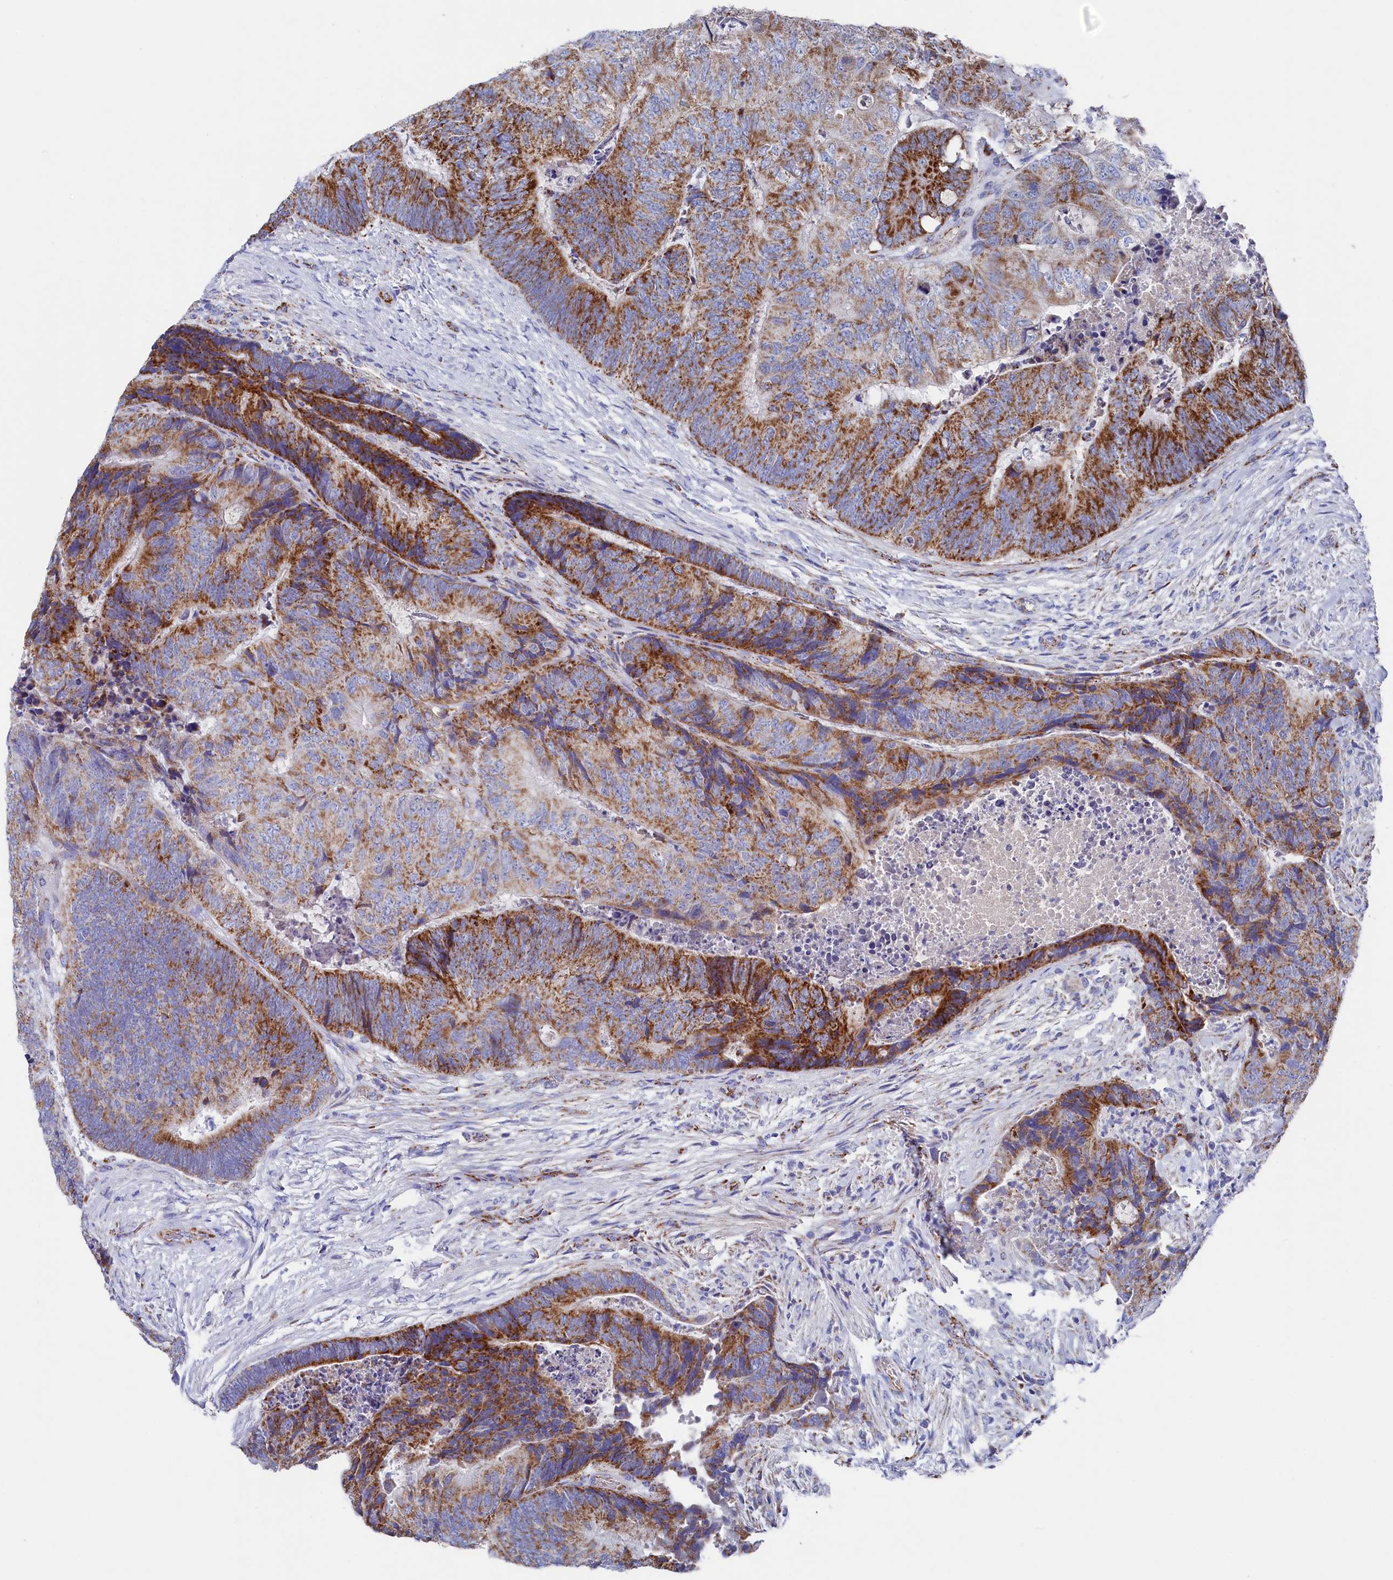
{"staining": {"intensity": "strong", "quantity": "25%-75%", "location": "cytoplasmic/membranous"}, "tissue": "colorectal cancer", "cell_type": "Tumor cells", "image_type": "cancer", "snomed": [{"axis": "morphology", "description": "Adenocarcinoma, NOS"}, {"axis": "topography", "description": "Colon"}], "caption": "An immunohistochemistry (IHC) image of tumor tissue is shown. Protein staining in brown shows strong cytoplasmic/membranous positivity in colorectal cancer (adenocarcinoma) within tumor cells.", "gene": "MMAB", "patient": {"sex": "female", "age": 67}}